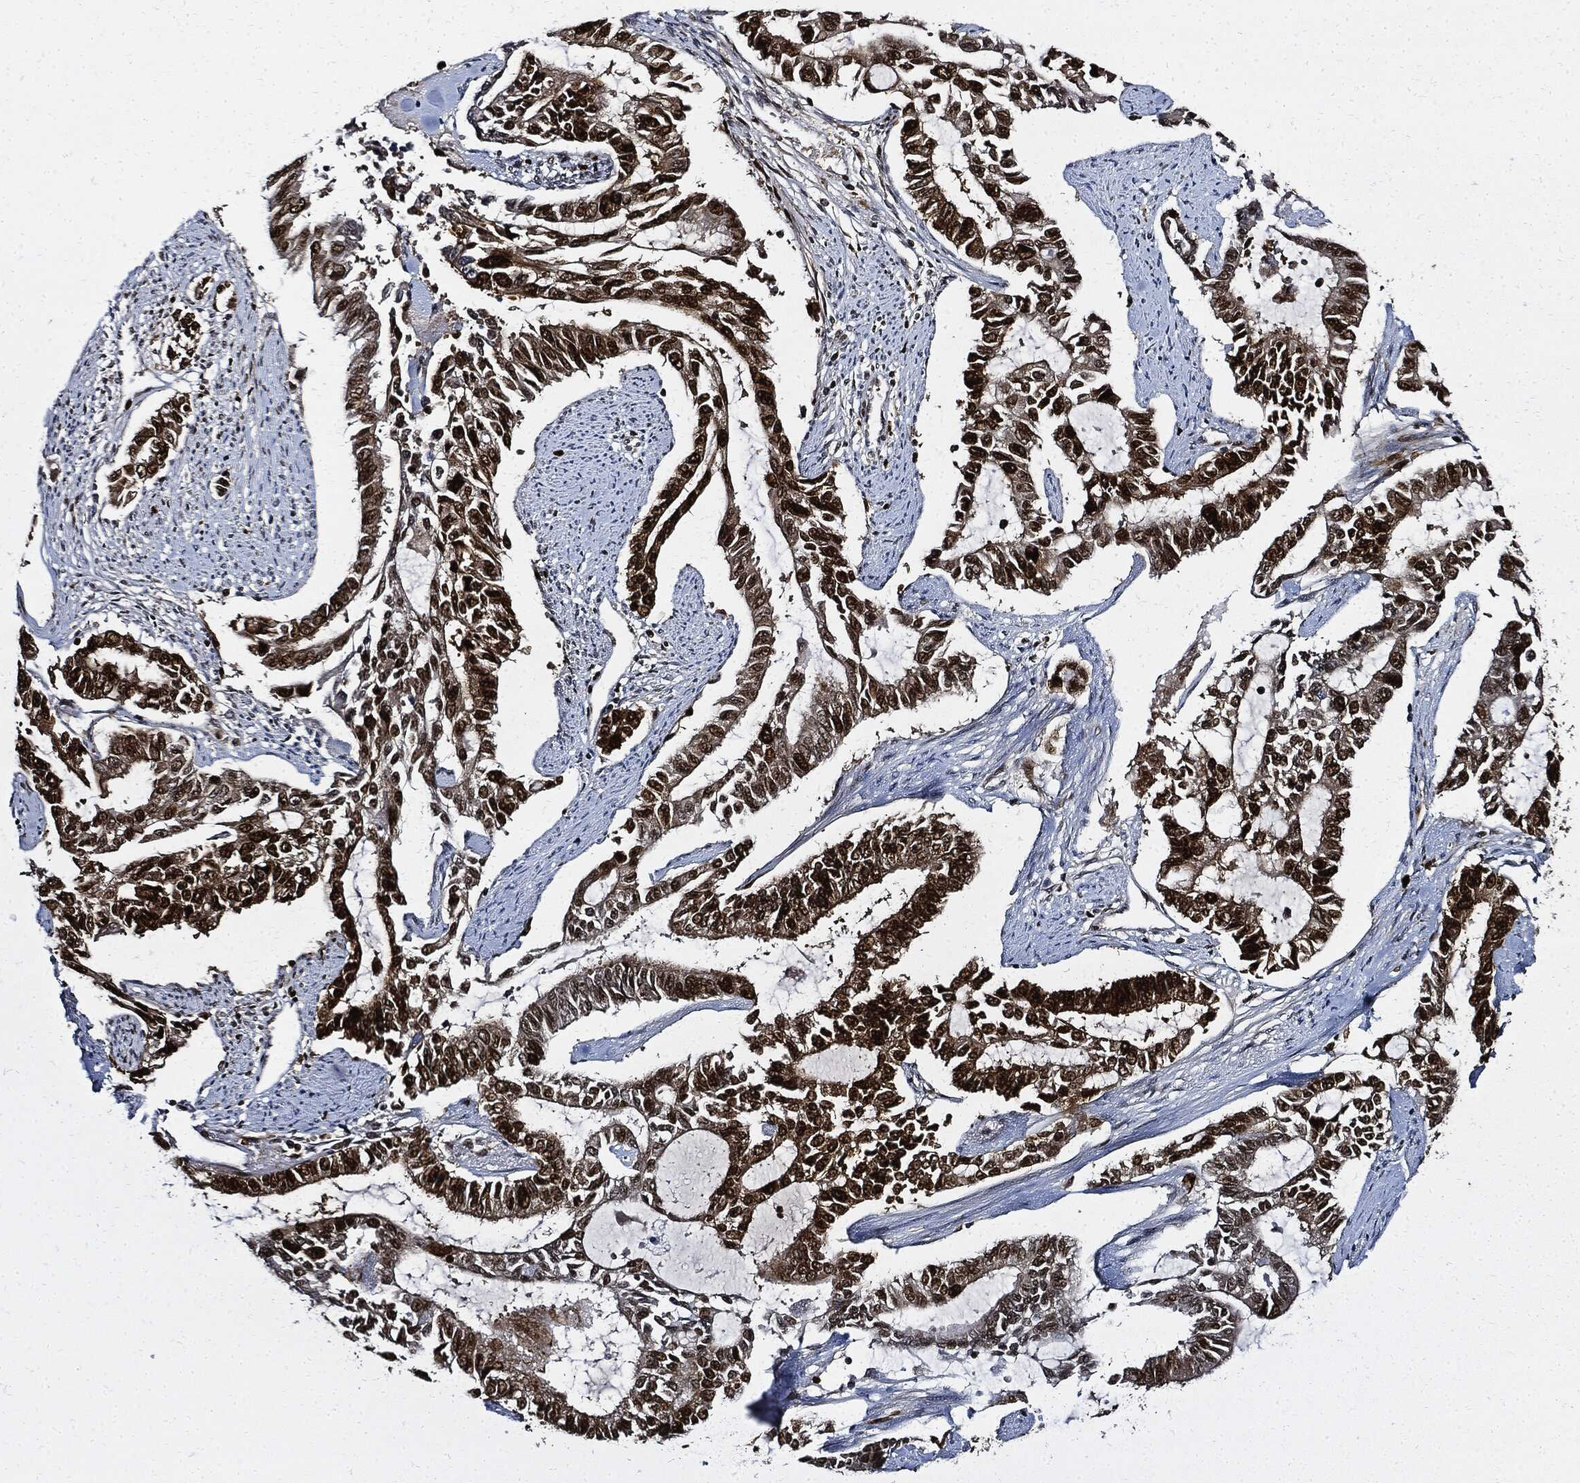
{"staining": {"intensity": "strong", "quantity": ">75%", "location": "nuclear"}, "tissue": "endometrial cancer", "cell_type": "Tumor cells", "image_type": "cancer", "snomed": [{"axis": "morphology", "description": "Adenocarcinoma, NOS"}, {"axis": "topography", "description": "Uterus"}], "caption": "About >75% of tumor cells in adenocarcinoma (endometrial) reveal strong nuclear protein staining as visualized by brown immunohistochemical staining.", "gene": "PCNA", "patient": {"sex": "female", "age": 59}}